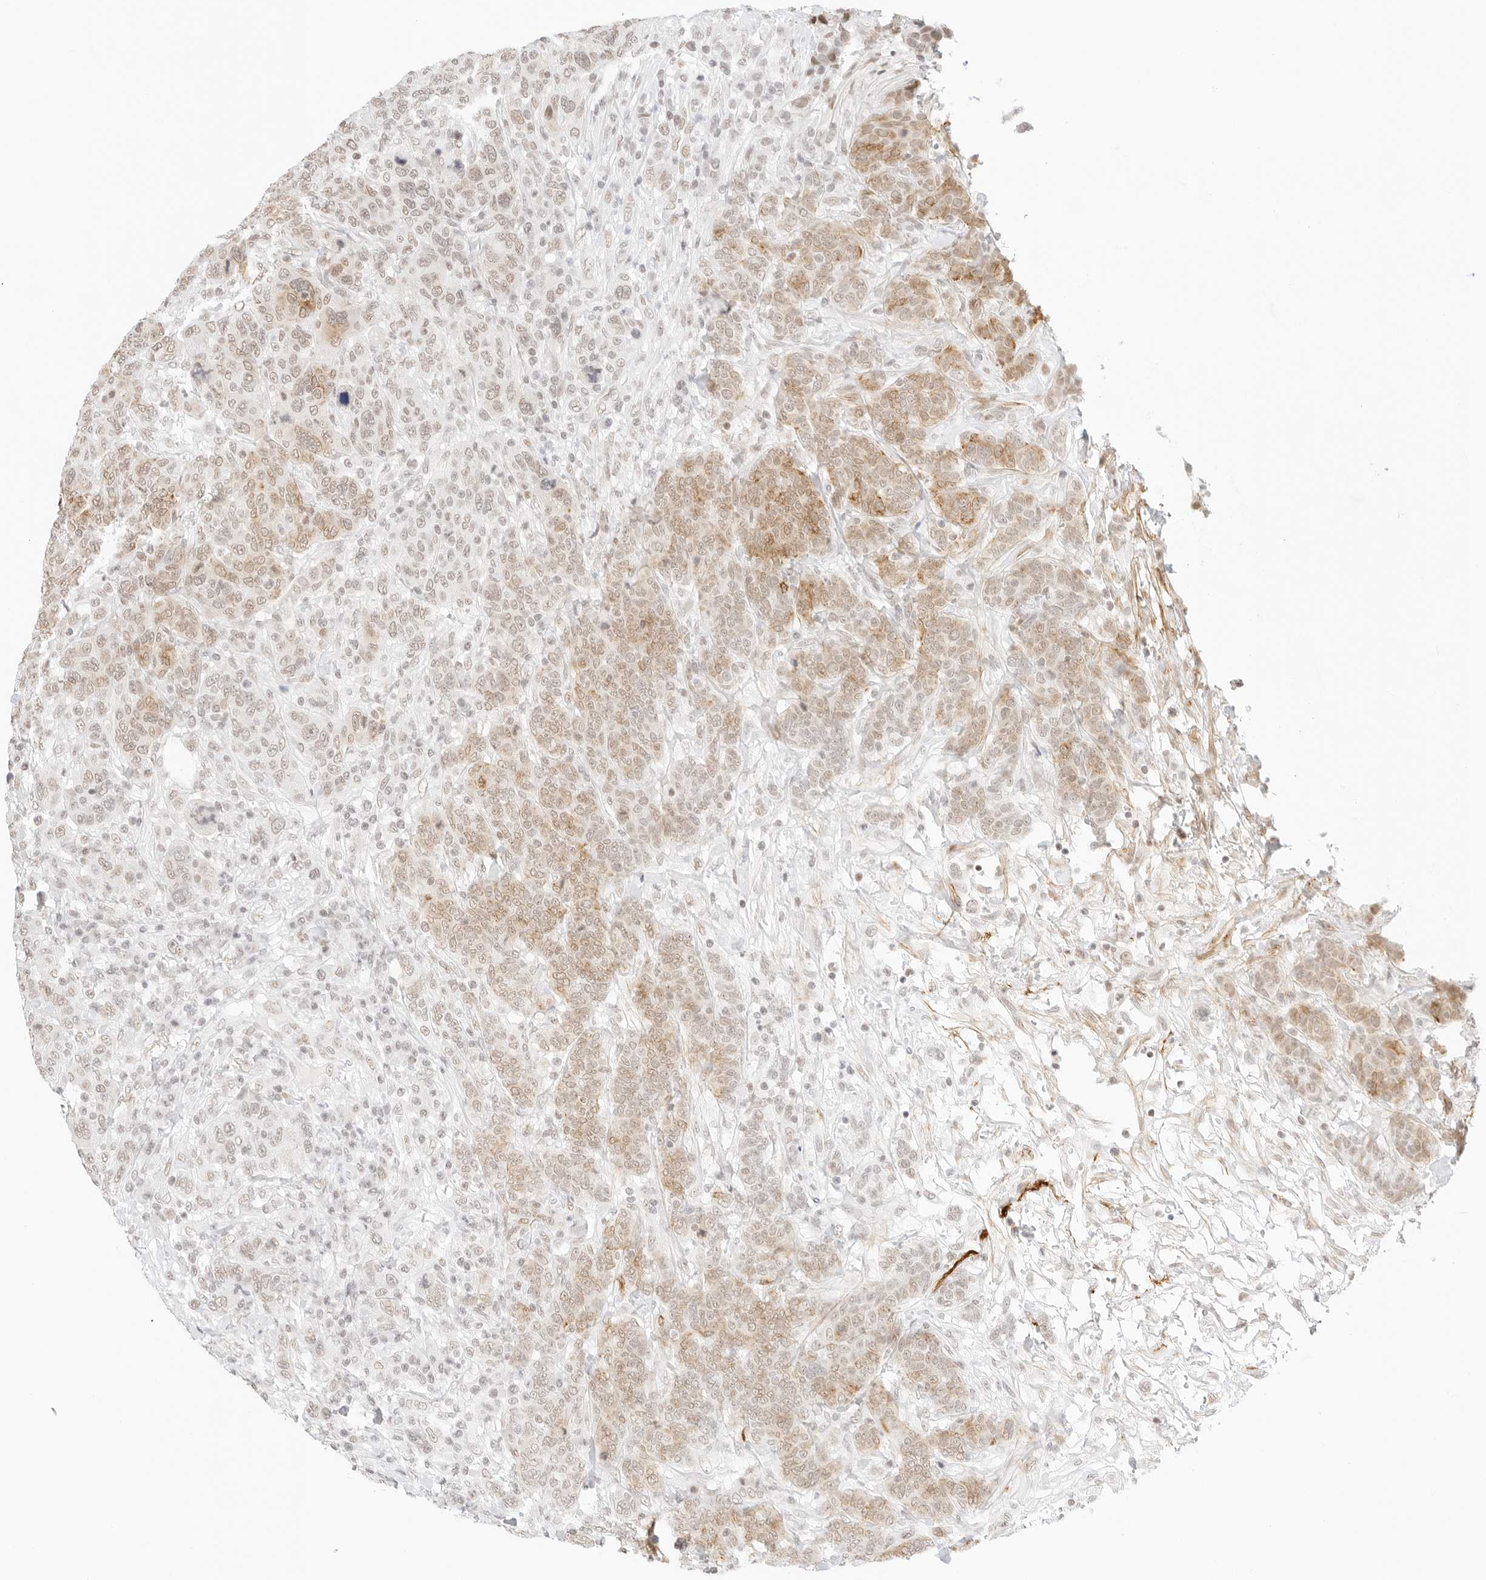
{"staining": {"intensity": "moderate", "quantity": "25%-75%", "location": "cytoplasmic/membranous,nuclear"}, "tissue": "breast cancer", "cell_type": "Tumor cells", "image_type": "cancer", "snomed": [{"axis": "morphology", "description": "Duct carcinoma"}, {"axis": "topography", "description": "Breast"}], "caption": "Immunohistochemical staining of human breast infiltrating ductal carcinoma exhibits moderate cytoplasmic/membranous and nuclear protein expression in approximately 25%-75% of tumor cells.", "gene": "FBLN5", "patient": {"sex": "female", "age": 37}}